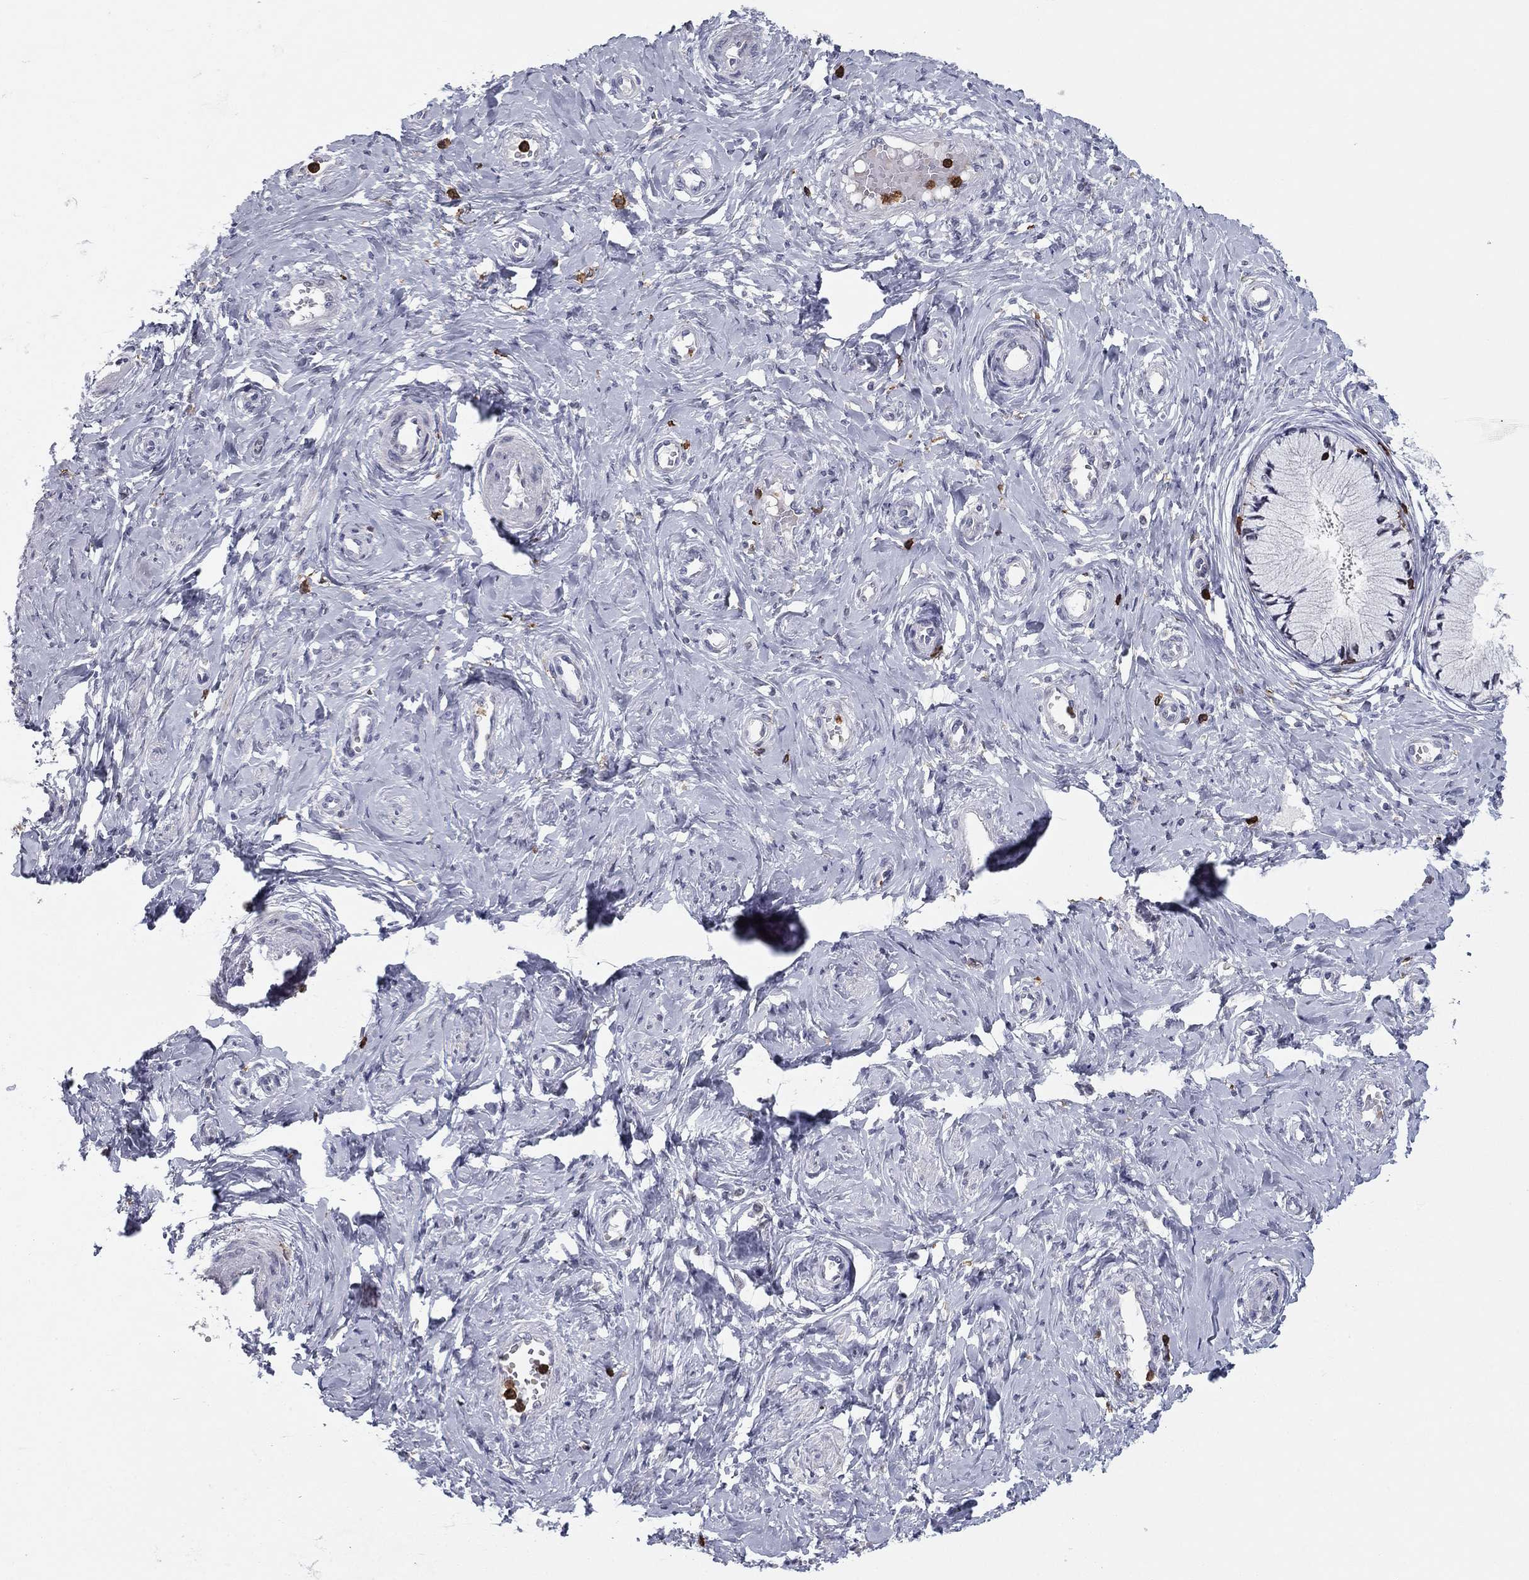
{"staining": {"intensity": "negative", "quantity": "none", "location": "none"}, "tissue": "cervix", "cell_type": "Glandular cells", "image_type": "normal", "snomed": [{"axis": "morphology", "description": "Normal tissue, NOS"}, {"axis": "topography", "description": "Cervix"}], "caption": "A photomicrograph of cervix stained for a protein reveals no brown staining in glandular cells. (DAB (3,3'-diaminobenzidine) IHC, high magnification).", "gene": "ARHGAP27", "patient": {"sex": "female", "age": 37}}